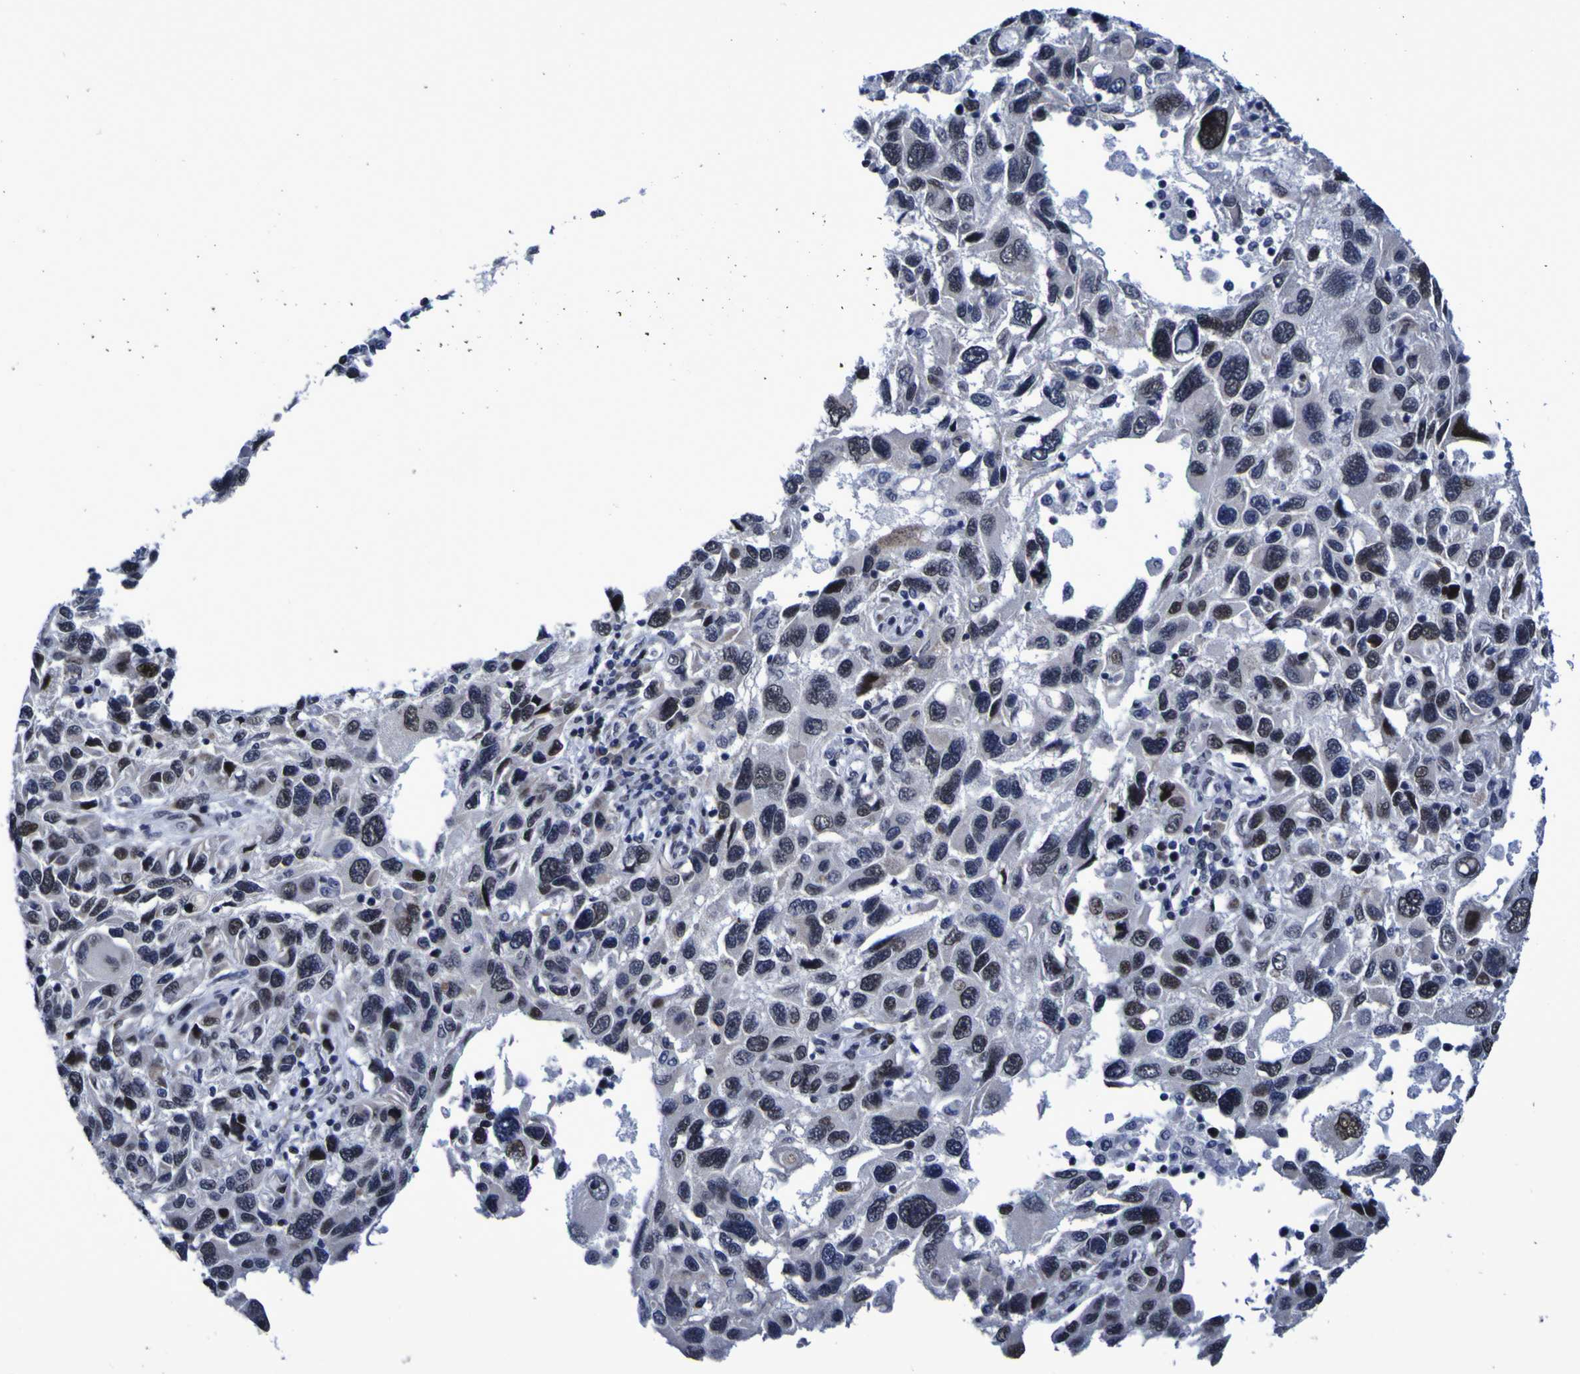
{"staining": {"intensity": "strong", "quantity": ">75%", "location": "nuclear"}, "tissue": "melanoma", "cell_type": "Tumor cells", "image_type": "cancer", "snomed": [{"axis": "morphology", "description": "Malignant melanoma, NOS"}, {"axis": "topography", "description": "Skin"}], "caption": "Malignant melanoma tissue exhibits strong nuclear positivity in approximately >75% of tumor cells (brown staining indicates protein expression, while blue staining denotes nuclei).", "gene": "MBD3", "patient": {"sex": "male", "age": 53}}